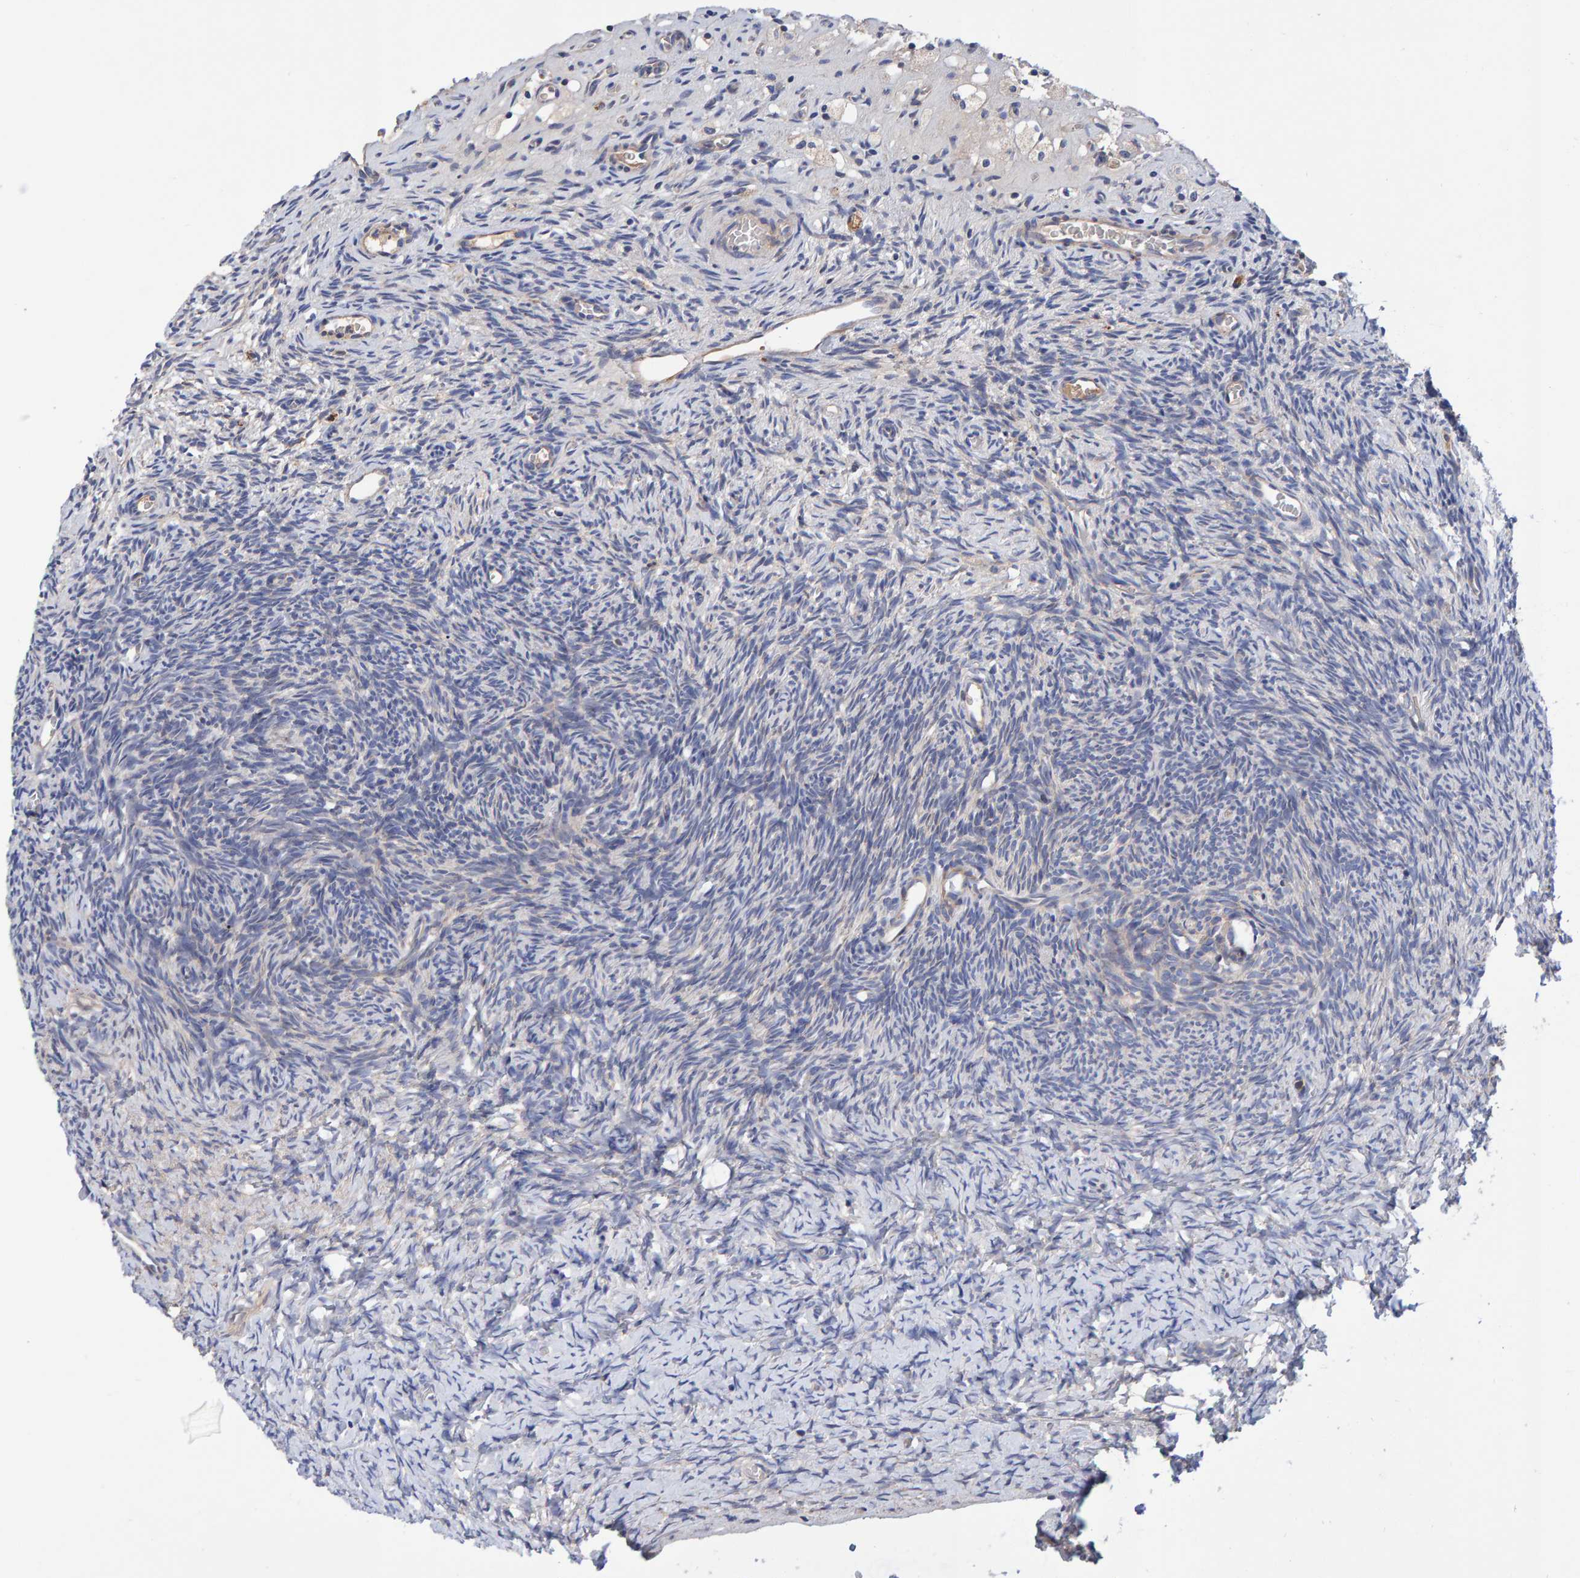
{"staining": {"intensity": "moderate", "quantity": "25%-75%", "location": "cytoplasmic/membranous"}, "tissue": "ovary", "cell_type": "Follicle cells", "image_type": "normal", "snomed": [{"axis": "morphology", "description": "Normal tissue, NOS"}, {"axis": "topography", "description": "Ovary"}], "caption": "IHC of benign human ovary demonstrates medium levels of moderate cytoplasmic/membranous expression in about 25%-75% of follicle cells.", "gene": "EFR3A", "patient": {"sex": "female", "age": 34}}